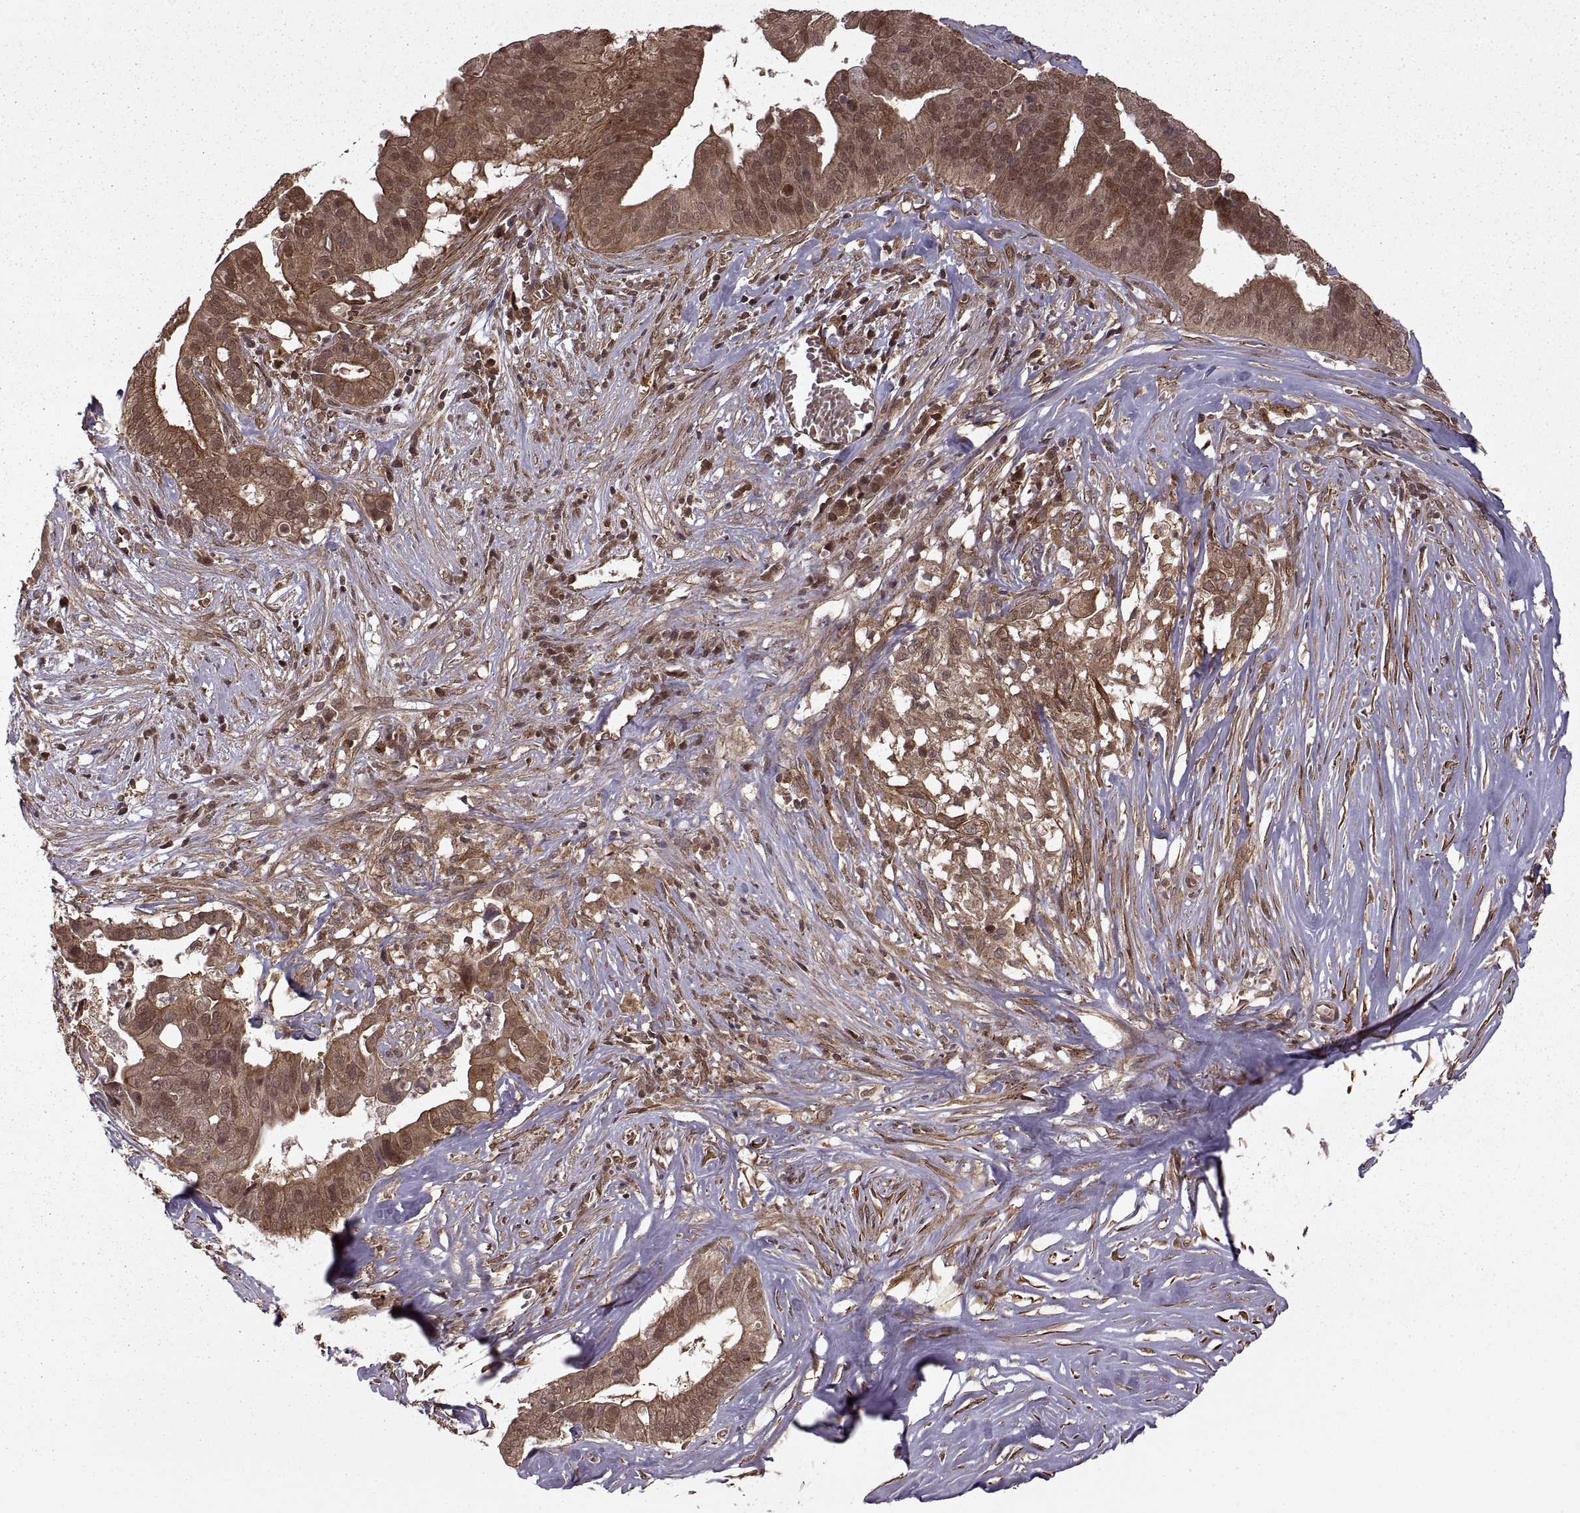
{"staining": {"intensity": "moderate", "quantity": ">75%", "location": "cytoplasmic/membranous"}, "tissue": "pancreatic cancer", "cell_type": "Tumor cells", "image_type": "cancer", "snomed": [{"axis": "morphology", "description": "Adenocarcinoma, NOS"}, {"axis": "topography", "description": "Pancreas"}], "caption": "Immunohistochemical staining of pancreatic cancer reveals medium levels of moderate cytoplasmic/membranous protein expression in about >75% of tumor cells.", "gene": "DEDD", "patient": {"sex": "male", "age": 61}}